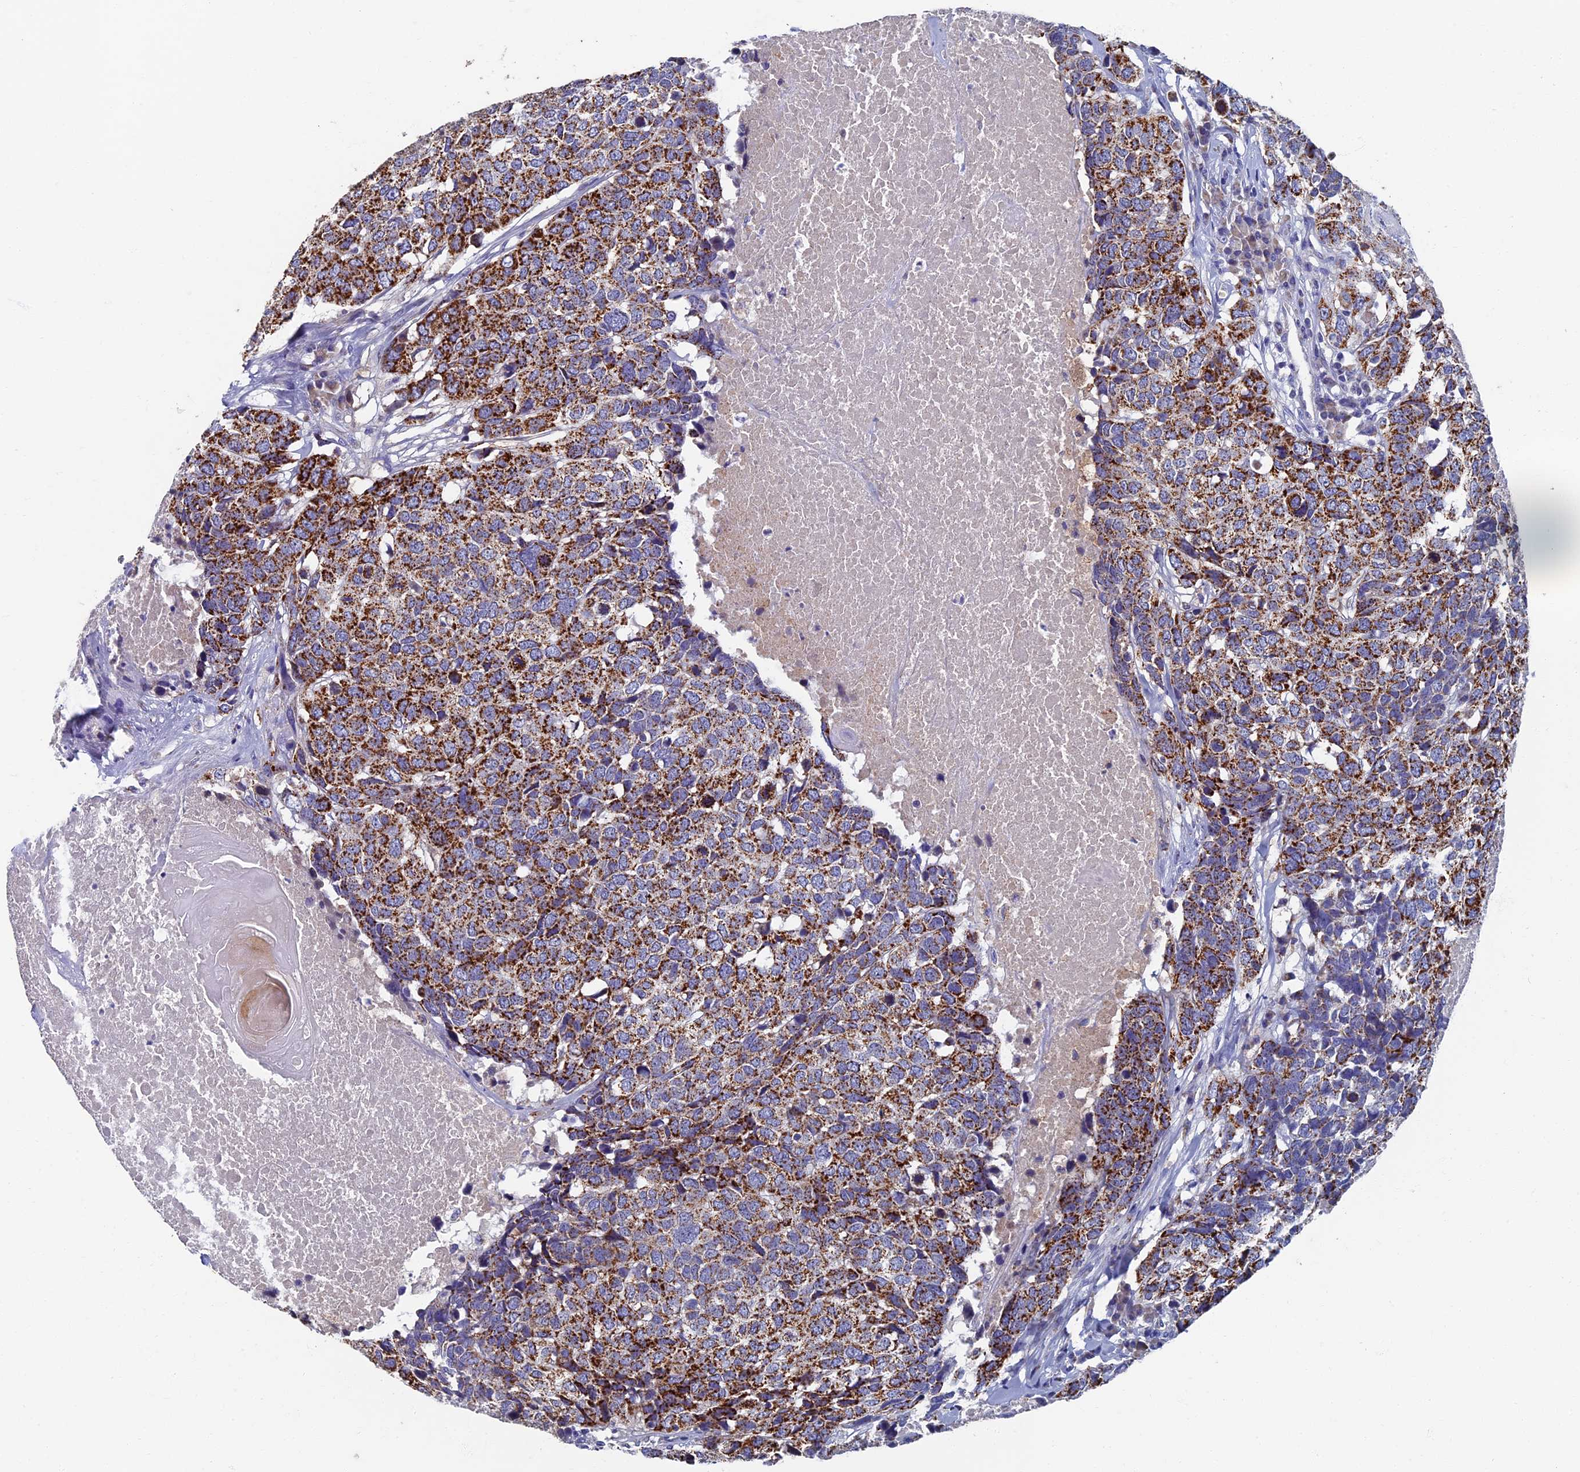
{"staining": {"intensity": "strong", "quantity": "25%-75%", "location": "cytoplasmic/membranous"}, "tissue": "head and neck cancer", "cell_type": "Tumor cells", "image_type": "cancer", "snomed": [{"axis": "morphology", "description": "Squamous cell carcinoma, NOS"}, {"axis": "topography", "description": "Head-Neck"}], "caption": "A high amount of strong cytoplasmic/membranous staining is appreciated in about 25%-75% of tumor cells in head and neck cancer (squamous cell carcinoma) tissue.", "gene": "OAT", "patient": {"sex": "male", "age": 66}}